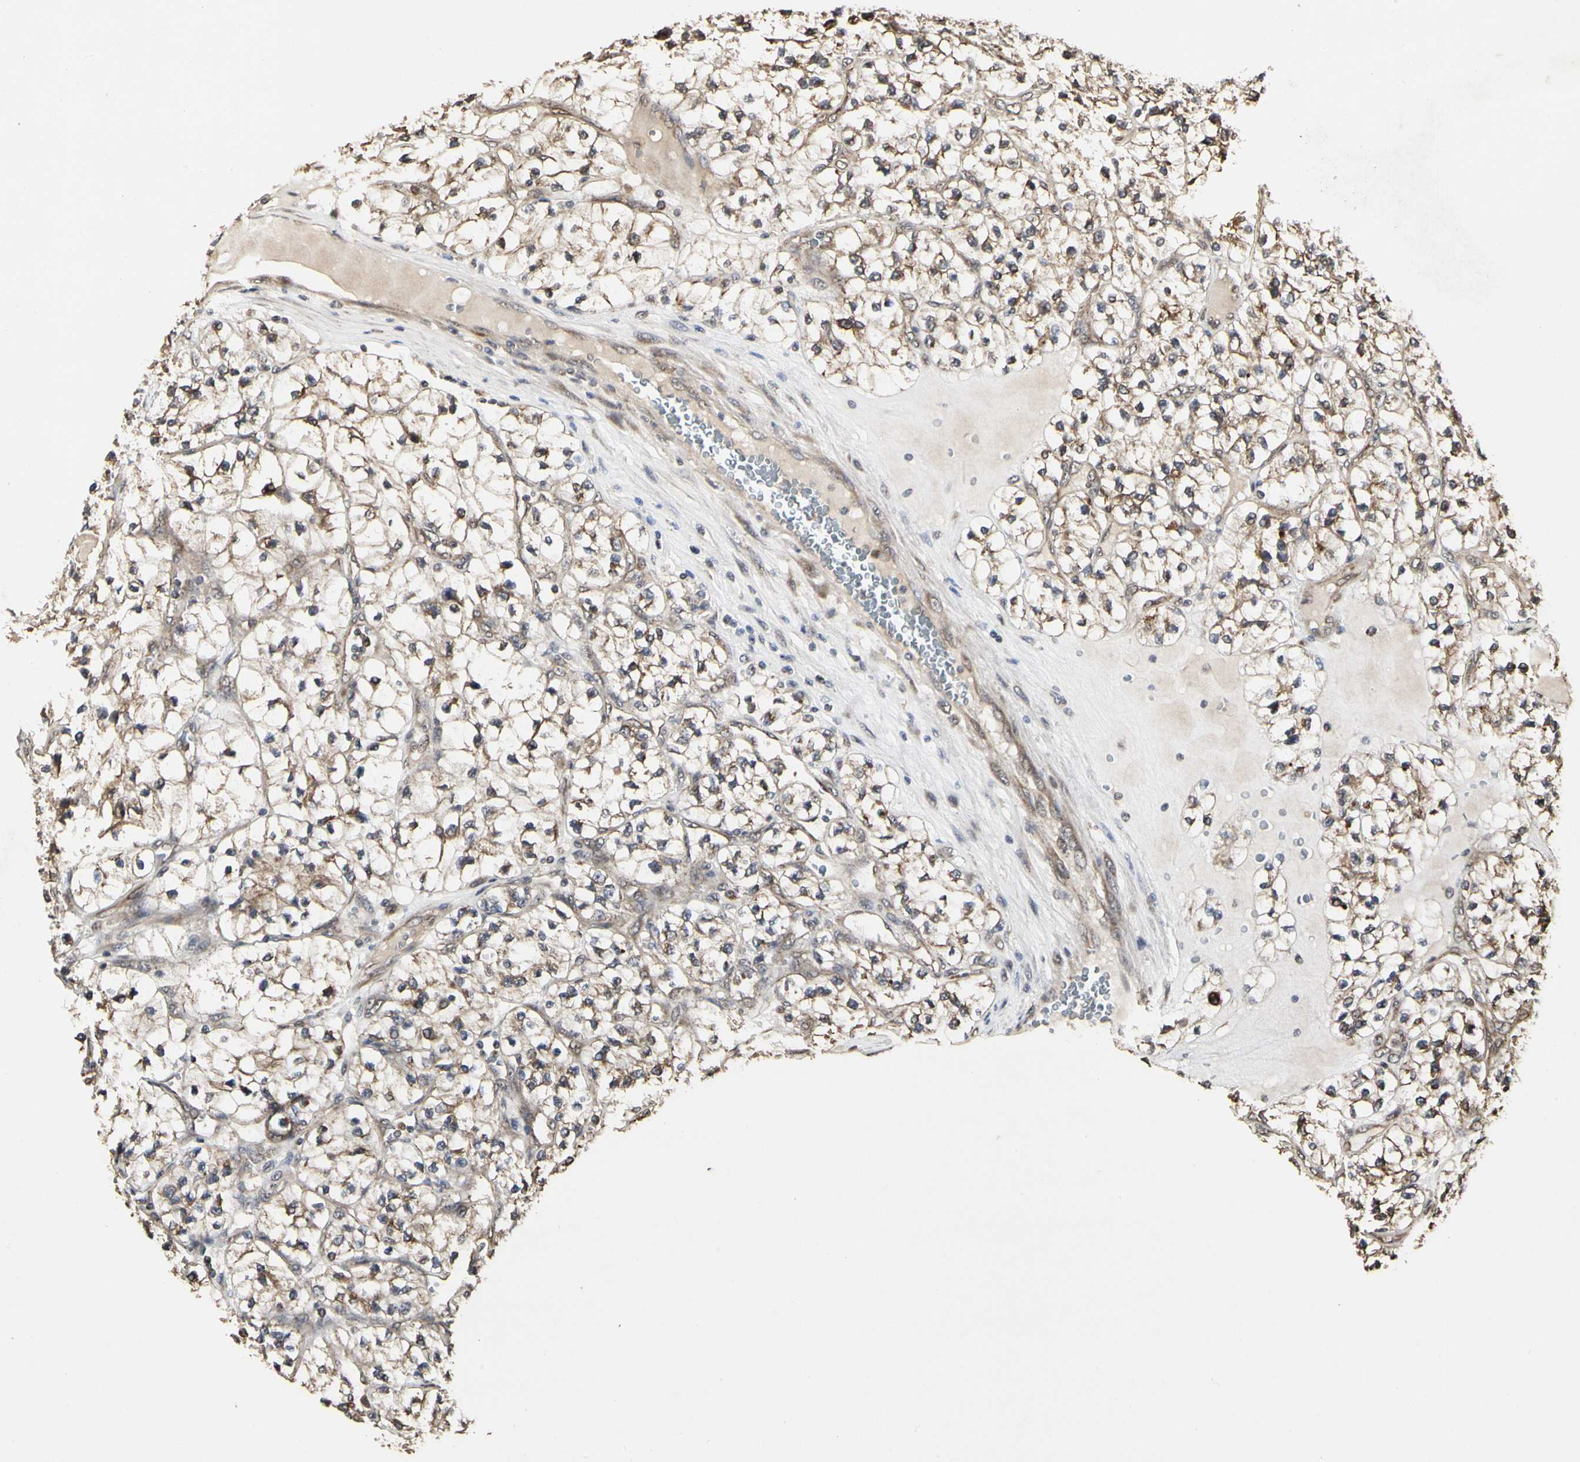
{"staining": {"intensity": "moderate", "quantity": ">75%", "location": "cytoplasmic/membranous"}, "tissue": "renal cancer", "cell_type": "Tumor cells", "image_type": "cancer", "snomed": [{"axis": "morphology", "description": "Adenocarcinoma, NOS"}, {"axis": "topography", "description": "Kidney"}], "caption": "Immunohistochemistry (IHC) photomicrograph of neoplastic tissue: human adenocarcinoma (renal) stained using immunohistochemistry shows medium levels of moderate protein expression localized specifically in the cytoplasmic/membranous of tumor cells, appearing as a cytoplasmic/membranous brown color.", "gene": "TAOK1", "patient": {"sex": "female", "age": 57}}